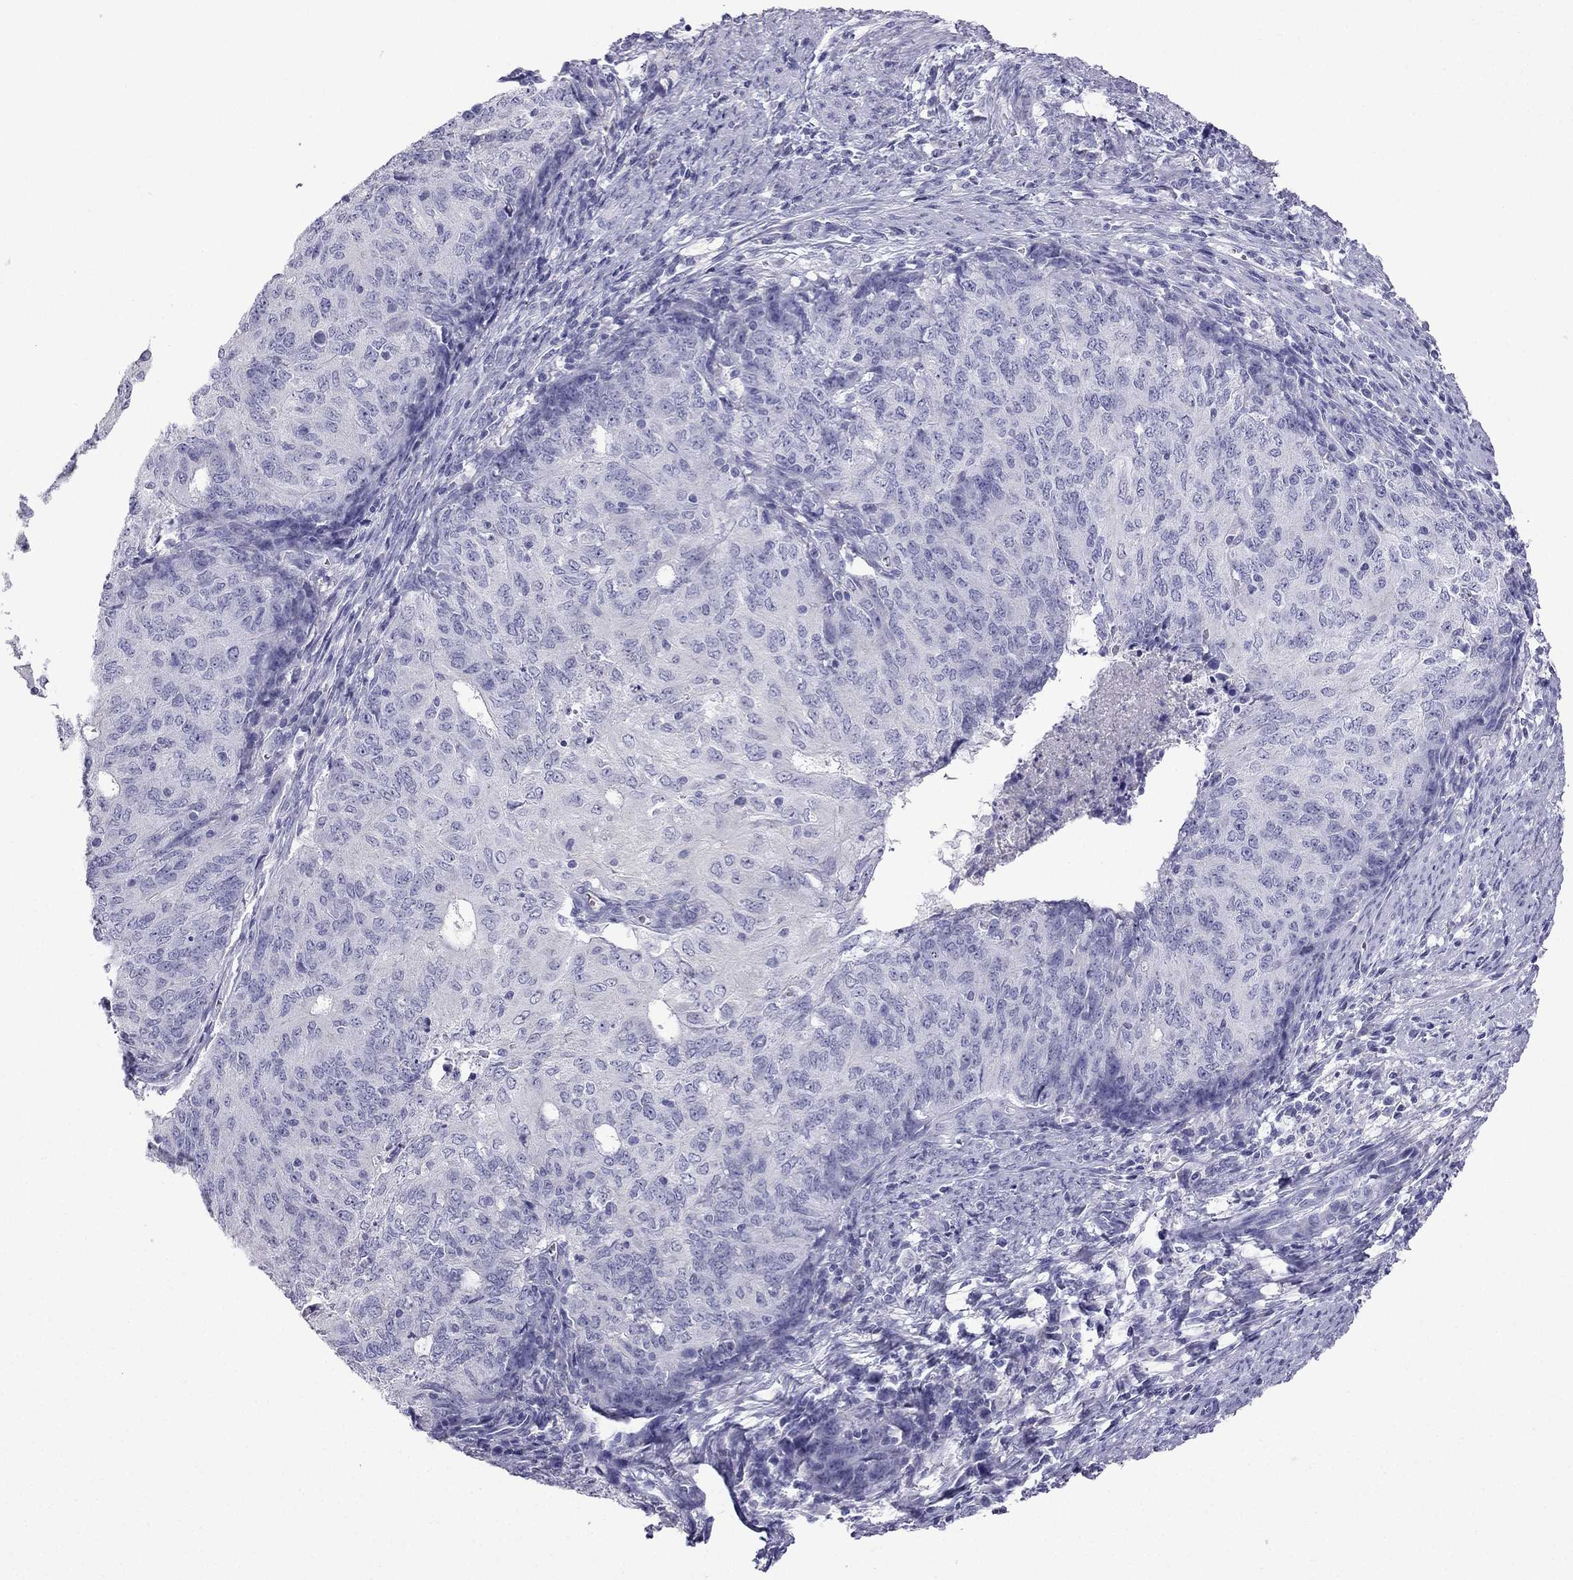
{"staining": {"intensity": "negative", "quantity": "none", "location": "none"}, "tissue": "endometrial cancer", "cell_type": "Tumor cells", "image_type": "cancer", "snomed": [{"axis": "morphology", "description": "Adenocarcinoma, NOS"}, {"axis": "topography", "description": "Endometrium"}], "caption": "Histopathology image shows no significant protein expression in tumor cells of adenocarcinoma (endometrial).", "gene": "NPTX1", "patient": {"sex": "female", "age": 82}}